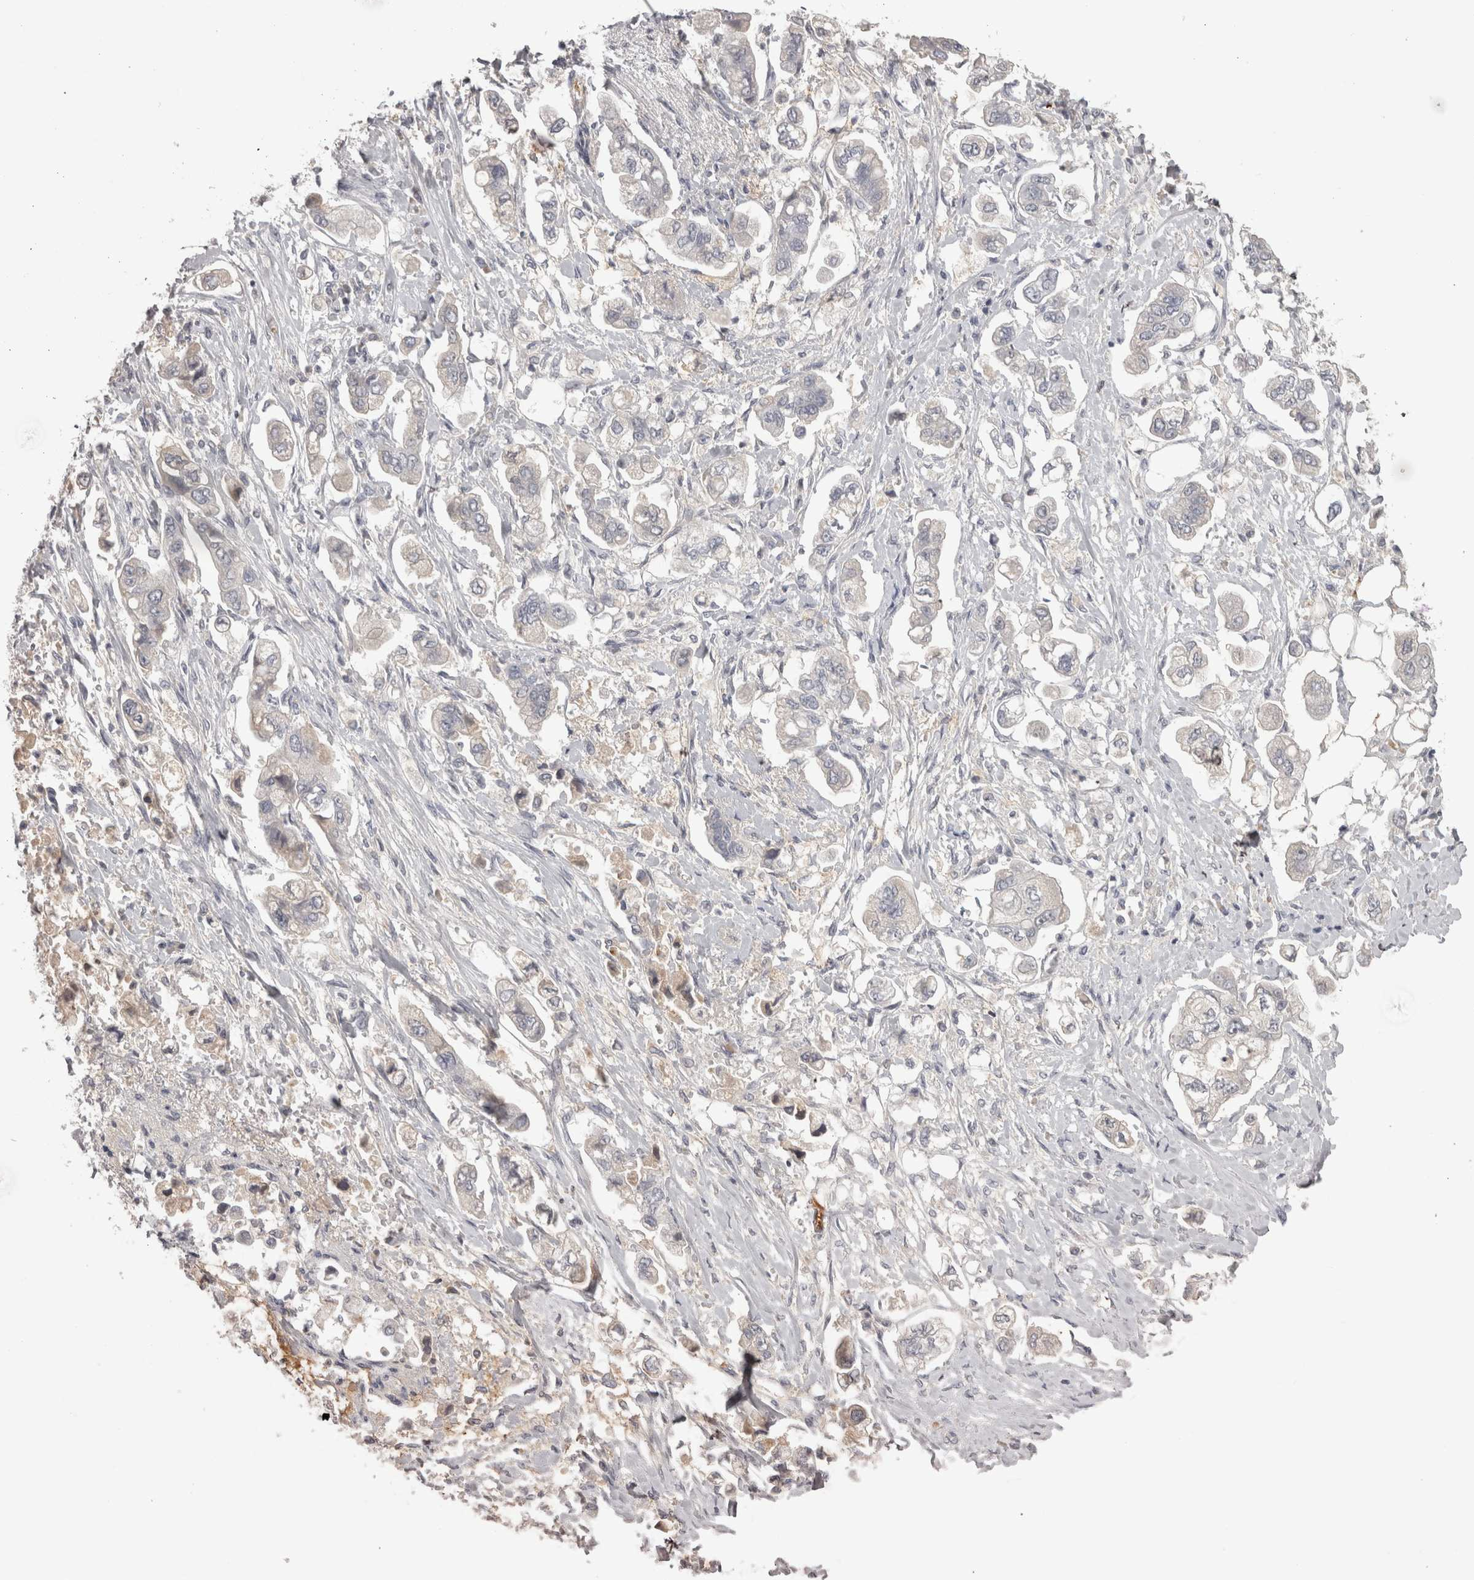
{"staining": {"intensity": "negative", "quantity": "none", "location": "none"}, "tissue": "stomach cancer", "cell_type": "Tumor cells", "image_type": "cancer", "snomed": [{"axis": "morphology", "description": "Adenocarcinoma, NOS"}, {"axis": "topography", "description": "Stomach"}], "caption": "The micrograph exhibits no significant expression in tumor cells of adenocarcinoma (stomach).", "gene": "SAA4", "patient": {"sex": "male", "age": 62}}